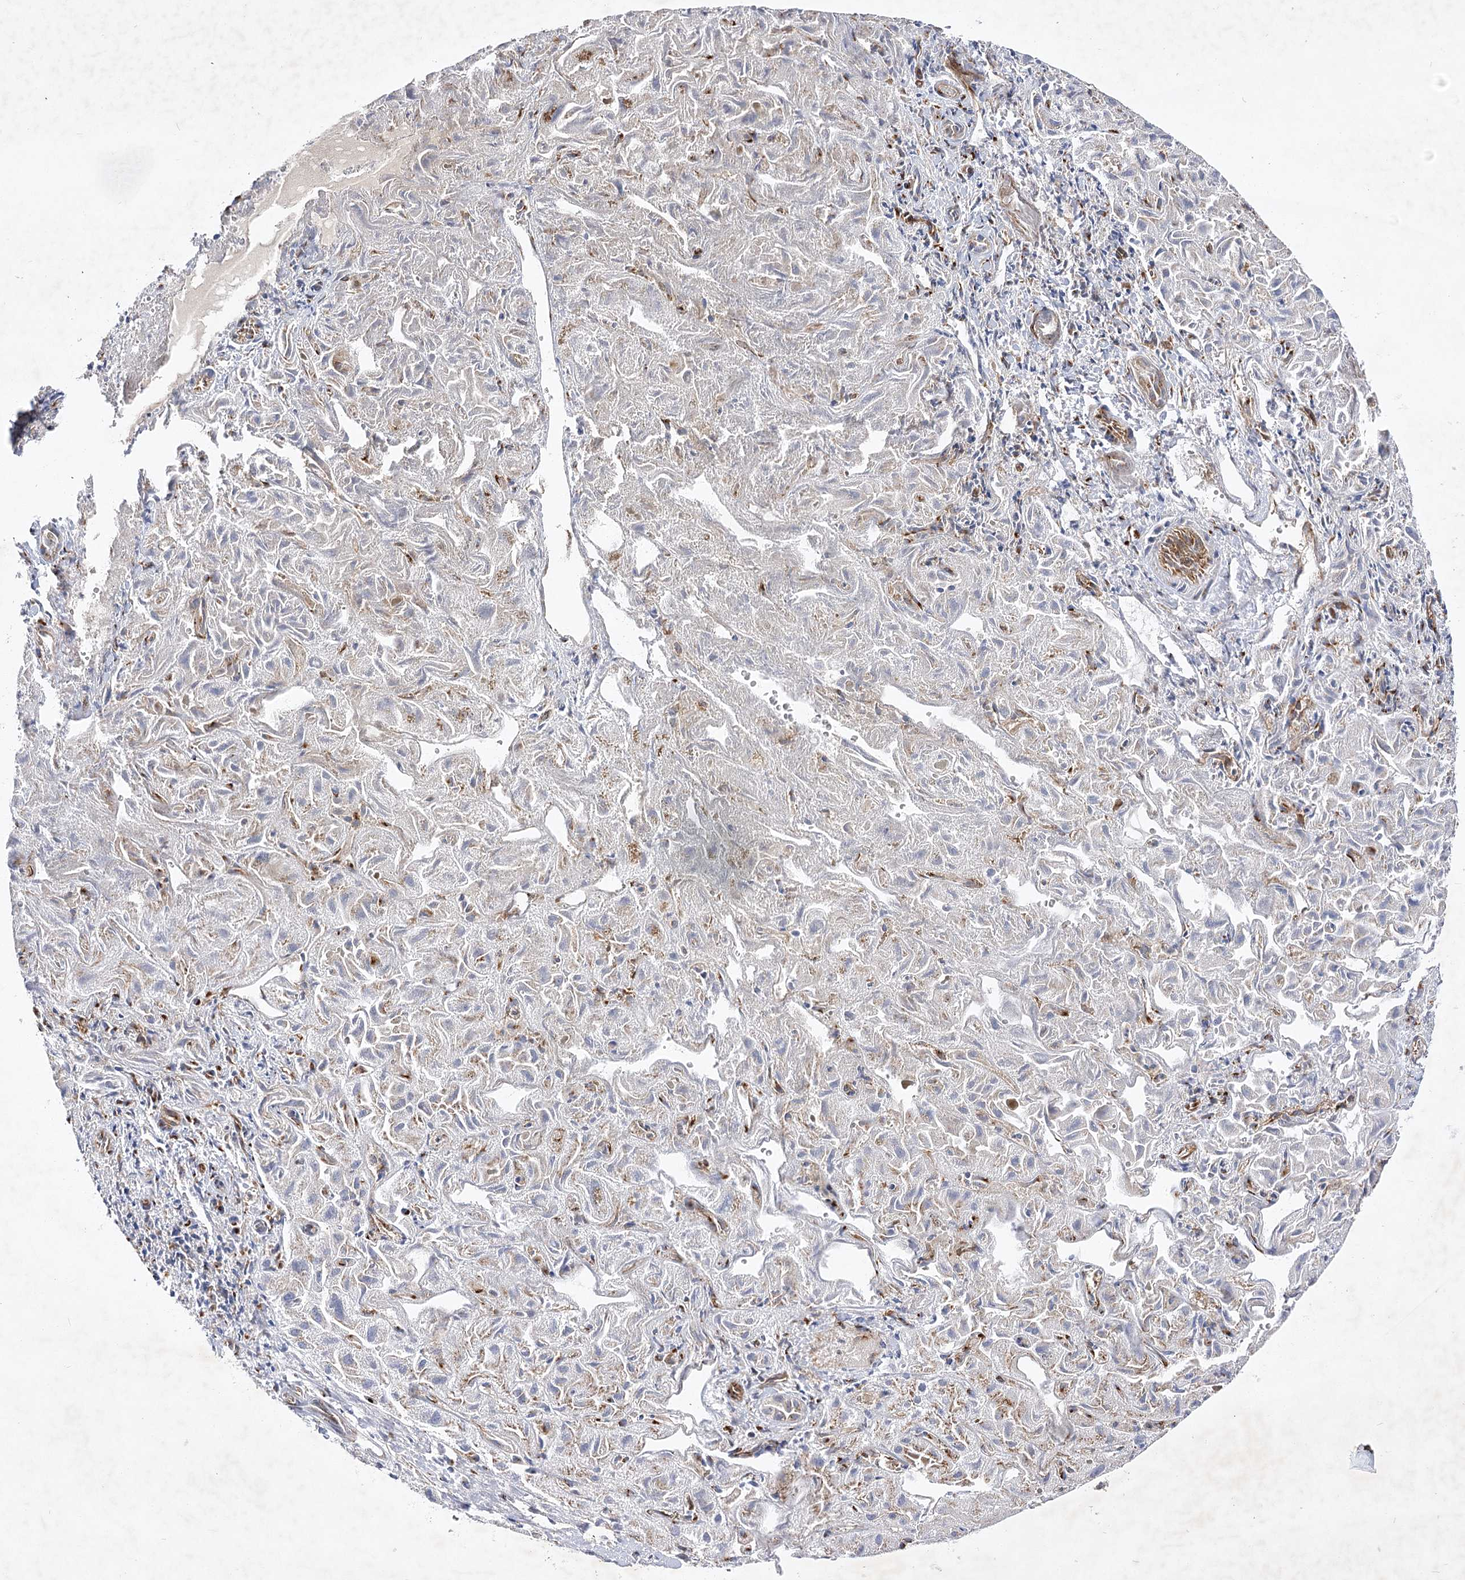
{"staining": {"intensity": "moderate", "quantity": "<25%", "location": "cytoplasmic/membranous"}, "tissue": "liver cancer", "cell_type": "Tumor cells", "image_type": "cancer", "snomed": [{"axis": "morphology", "description": "Cholangiocarcinoma"}, {"axis": "topography", "description": "Liver"}], "caption": "This image demonstrates immunohistochemistry staining of human cholangiocarcinoma (liver), with low moderate cytoplasmic/membranous staining in about <25% of tumor cells.", "gene": "ARHGAP31", "patient": {"sex": "female", "age": 52}}